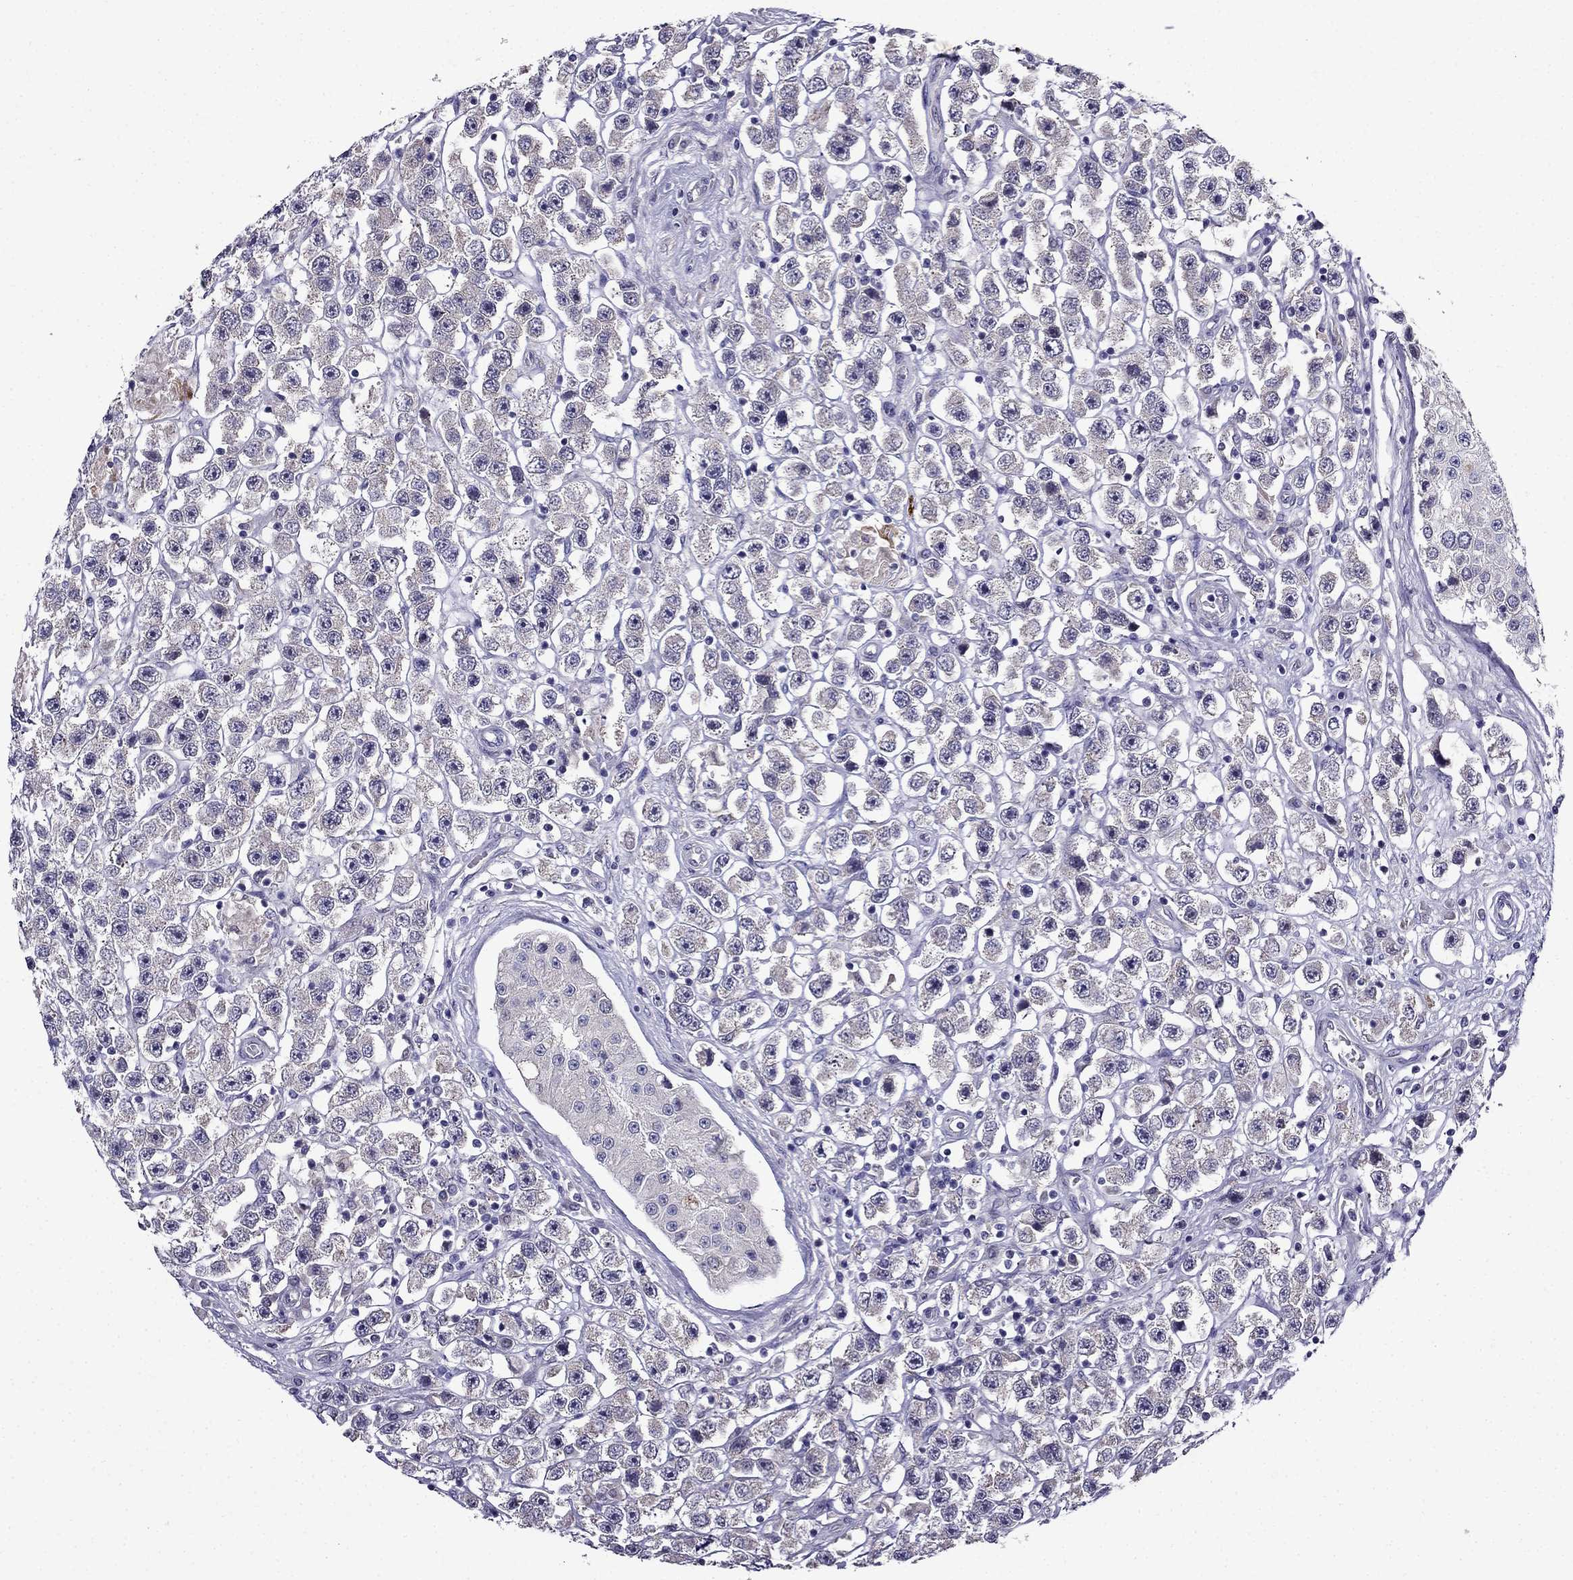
{"staining": {"intensity": "negative", "quantity": "none", "location": "none"}, "tissue": "testis cancer", "cell_type": "Tumor cells", "image_type": "cancer", "snomed": [{"axis": "morphology", "description": "Seminoma, NOS"}, {"axis": "topography", "description": "Testis"}], "caption": "High magnification brightfield microscopy of seminoma (testis) stained with DAB (3,3'-diaminobenzidine) (brown) and counterstained with hematoxylin (blue): tumor cells show no significant staining. The staining is performed using DAB (3,3'-diaminobenzidine) brown chromogen with nuclei counter-stained in using hematoxylin.", "gene": "PI16", "patient": {"sex": "male", "age": 45}}